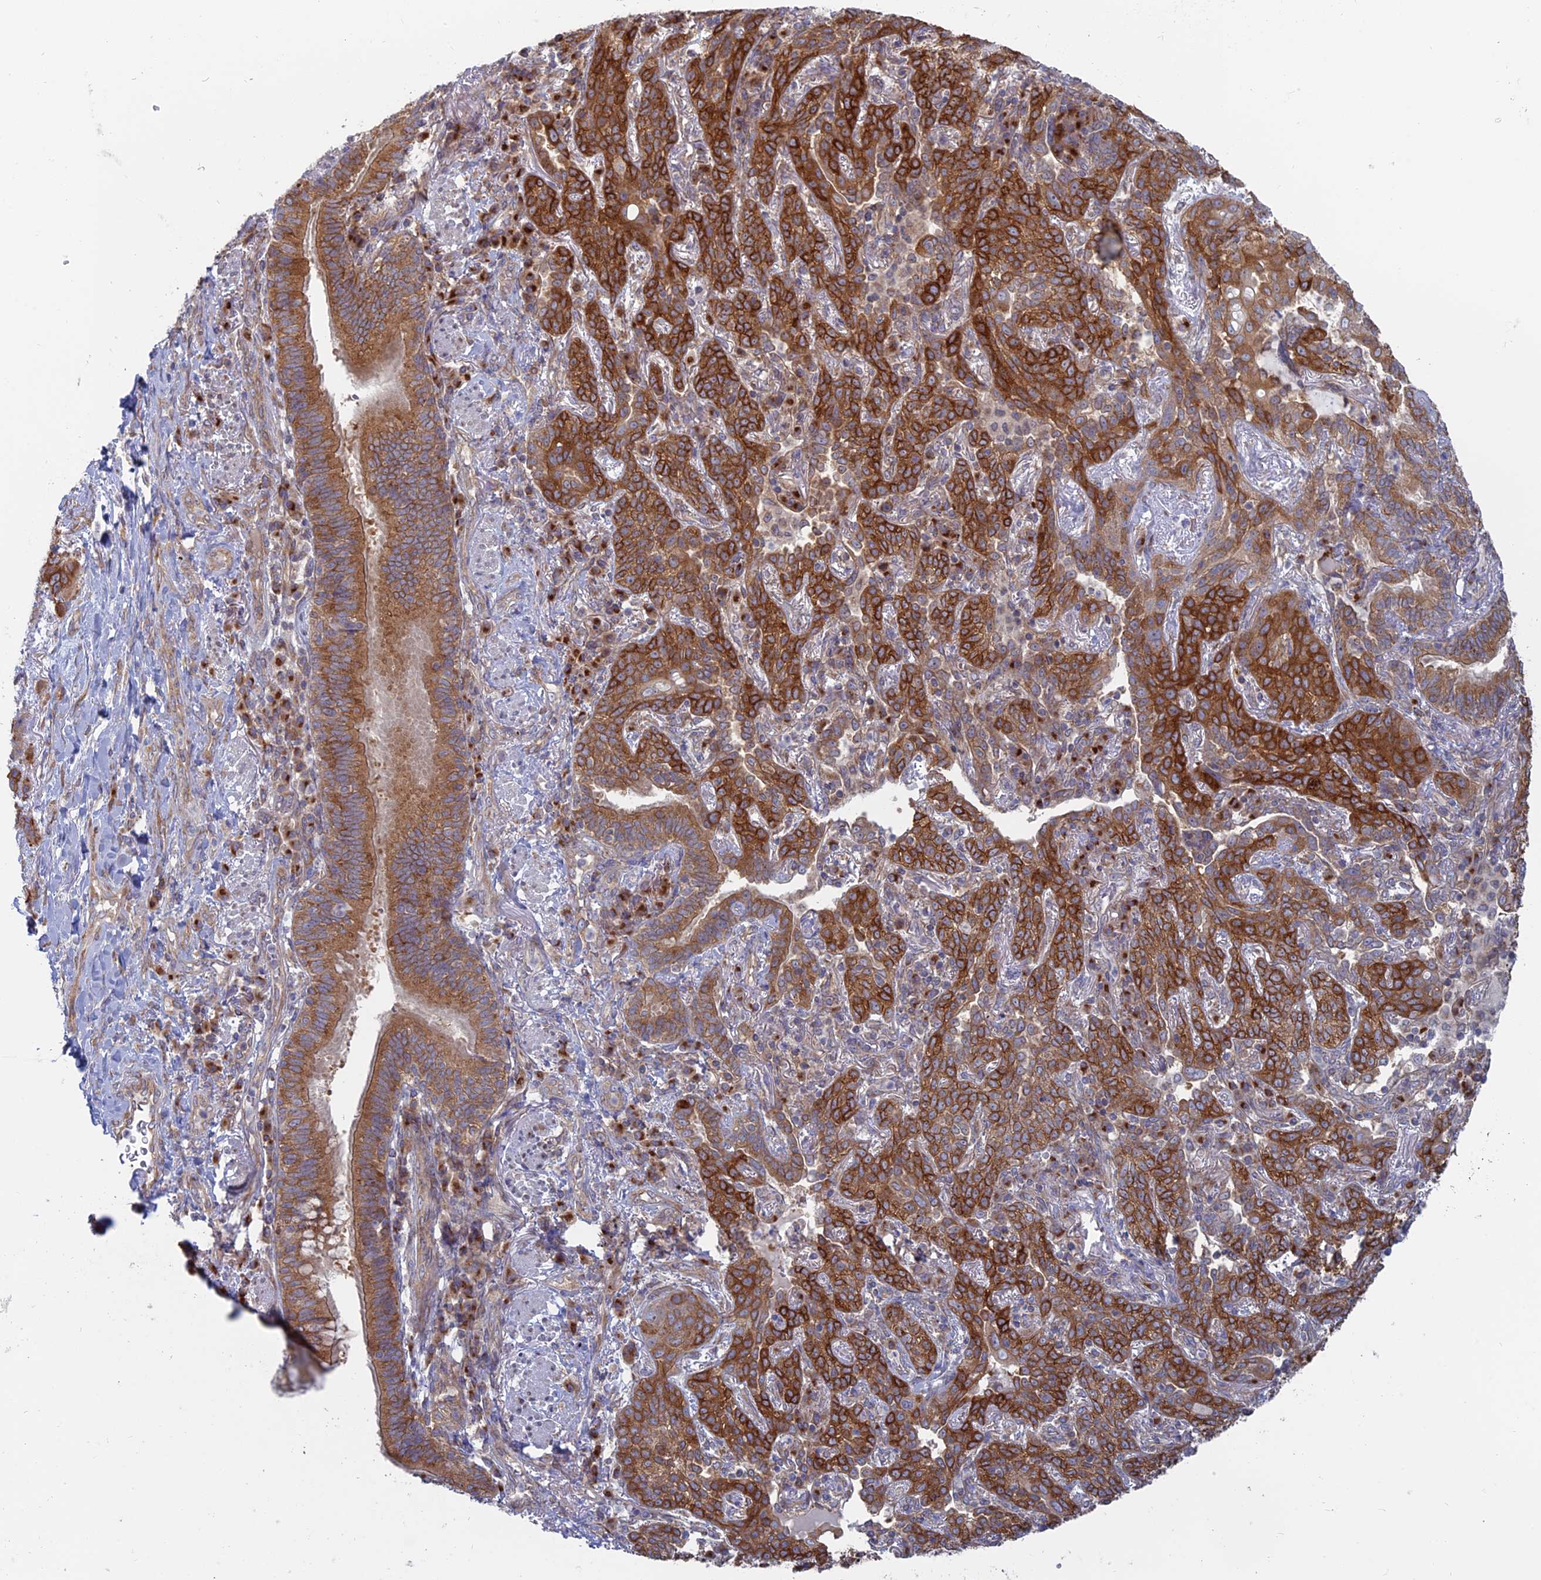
{"staining": {"intensity": "strong", "quantity": ">75%", "location": "cytoplasmic/membranous"}, "tissue": "lung cancer", "cell_type": "Tumor cells", "image_type": "cancer", "snomed": [{"axis": "morphology", "description": "Squamous cell carcinoma, NOS"}, {"axis": "topography", "description": "Lung"}], "caption": "DAB immunohistochemical staining of lung cancer exhibits strong cytoplasmic/membranous protein staining in approximately >75% of tumor cells.", "gene": "TBC1D30", "patient": {"sex": "female", "age": 70}}